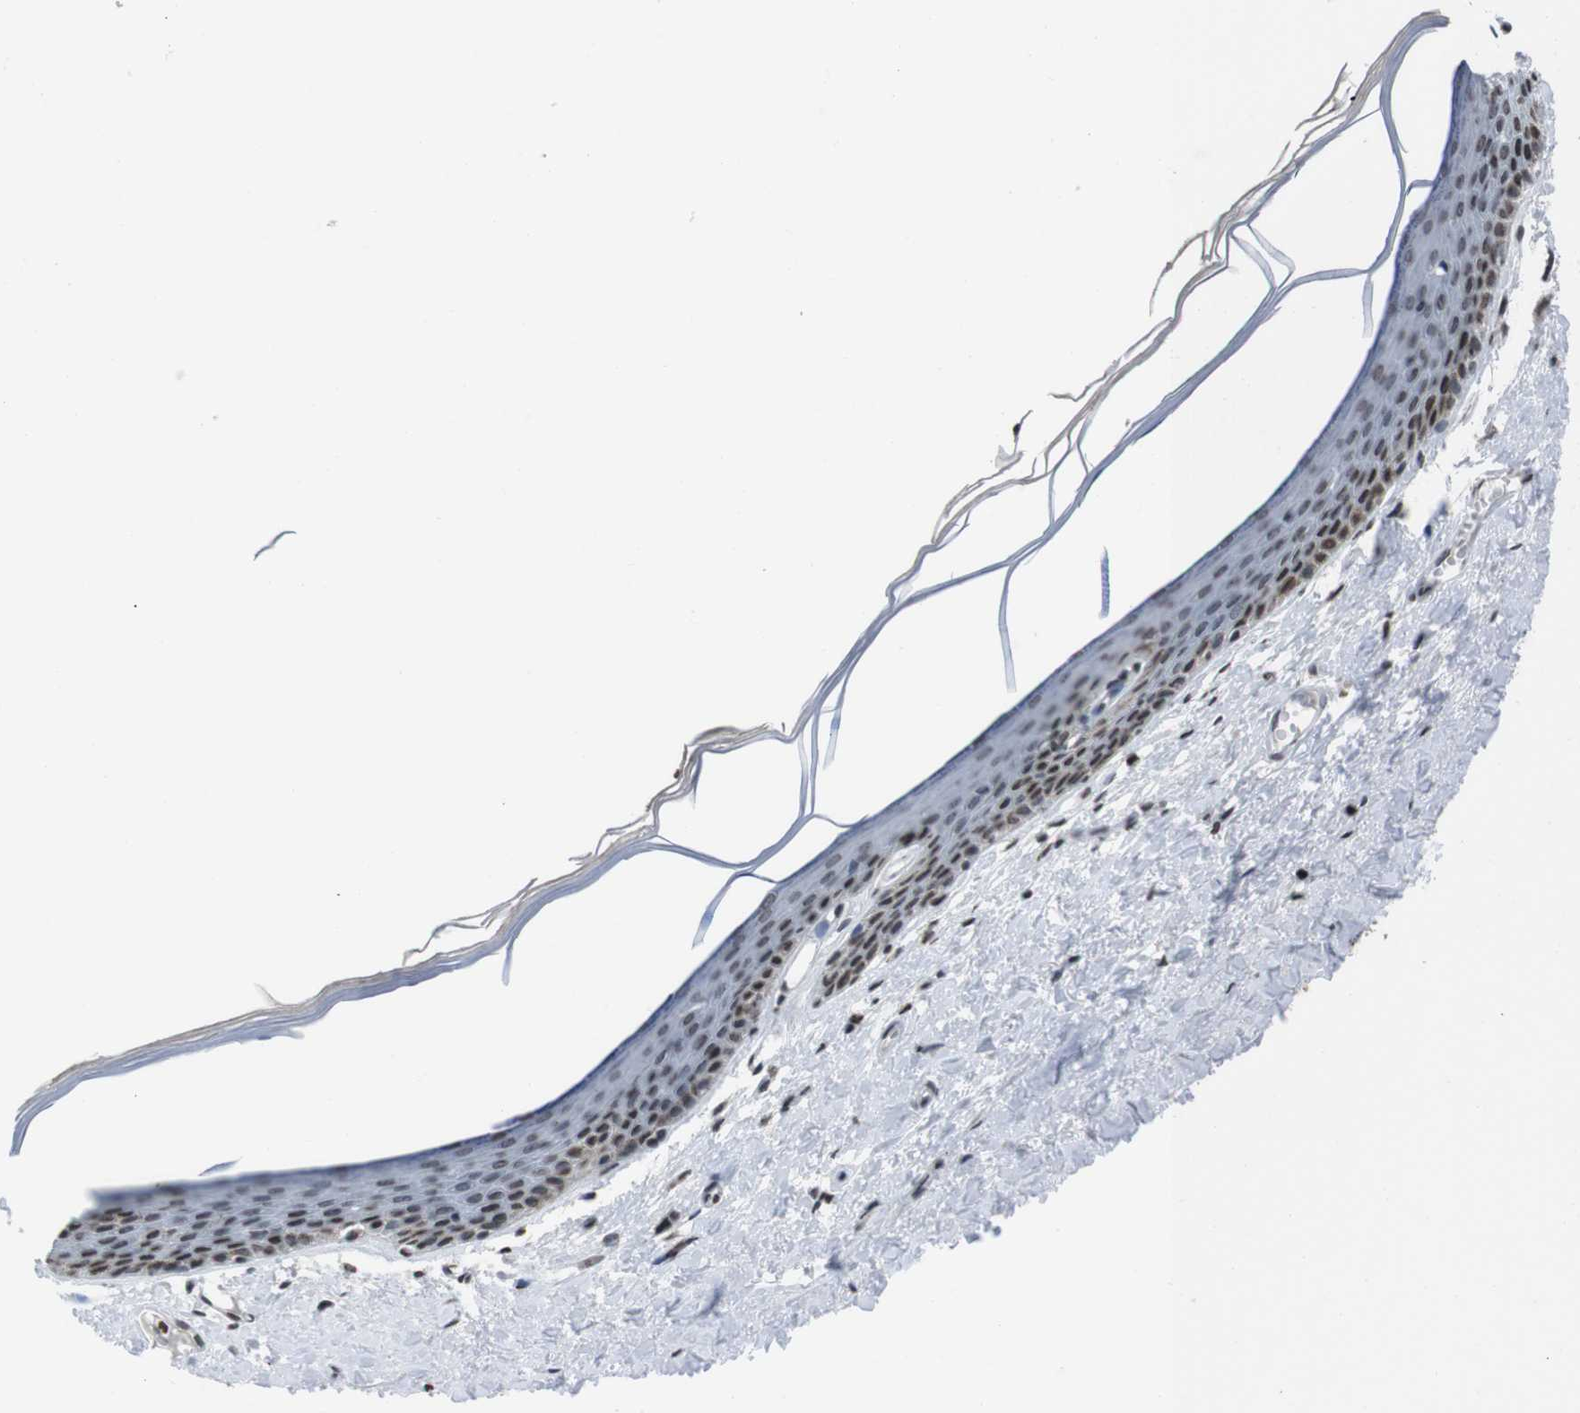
{"staining": {"intensity": "strong", "quantity": ">75%", "location": "nuclear"}, "tissue": "skin", "cell_type": "Epidermal cells", "image_type": "normal", "snomed": [{"axis": "morphology", "description": "Normal tissue, NOS"}, {"axis": "topography", "description": "Vulva"}], "caption": "Epidermal cells display strong nuclear positivity in approximately >75% of cells in unremarkable skin.", "gene": "PIP4P2", "patient": {"sex": "female", "age": 54}}